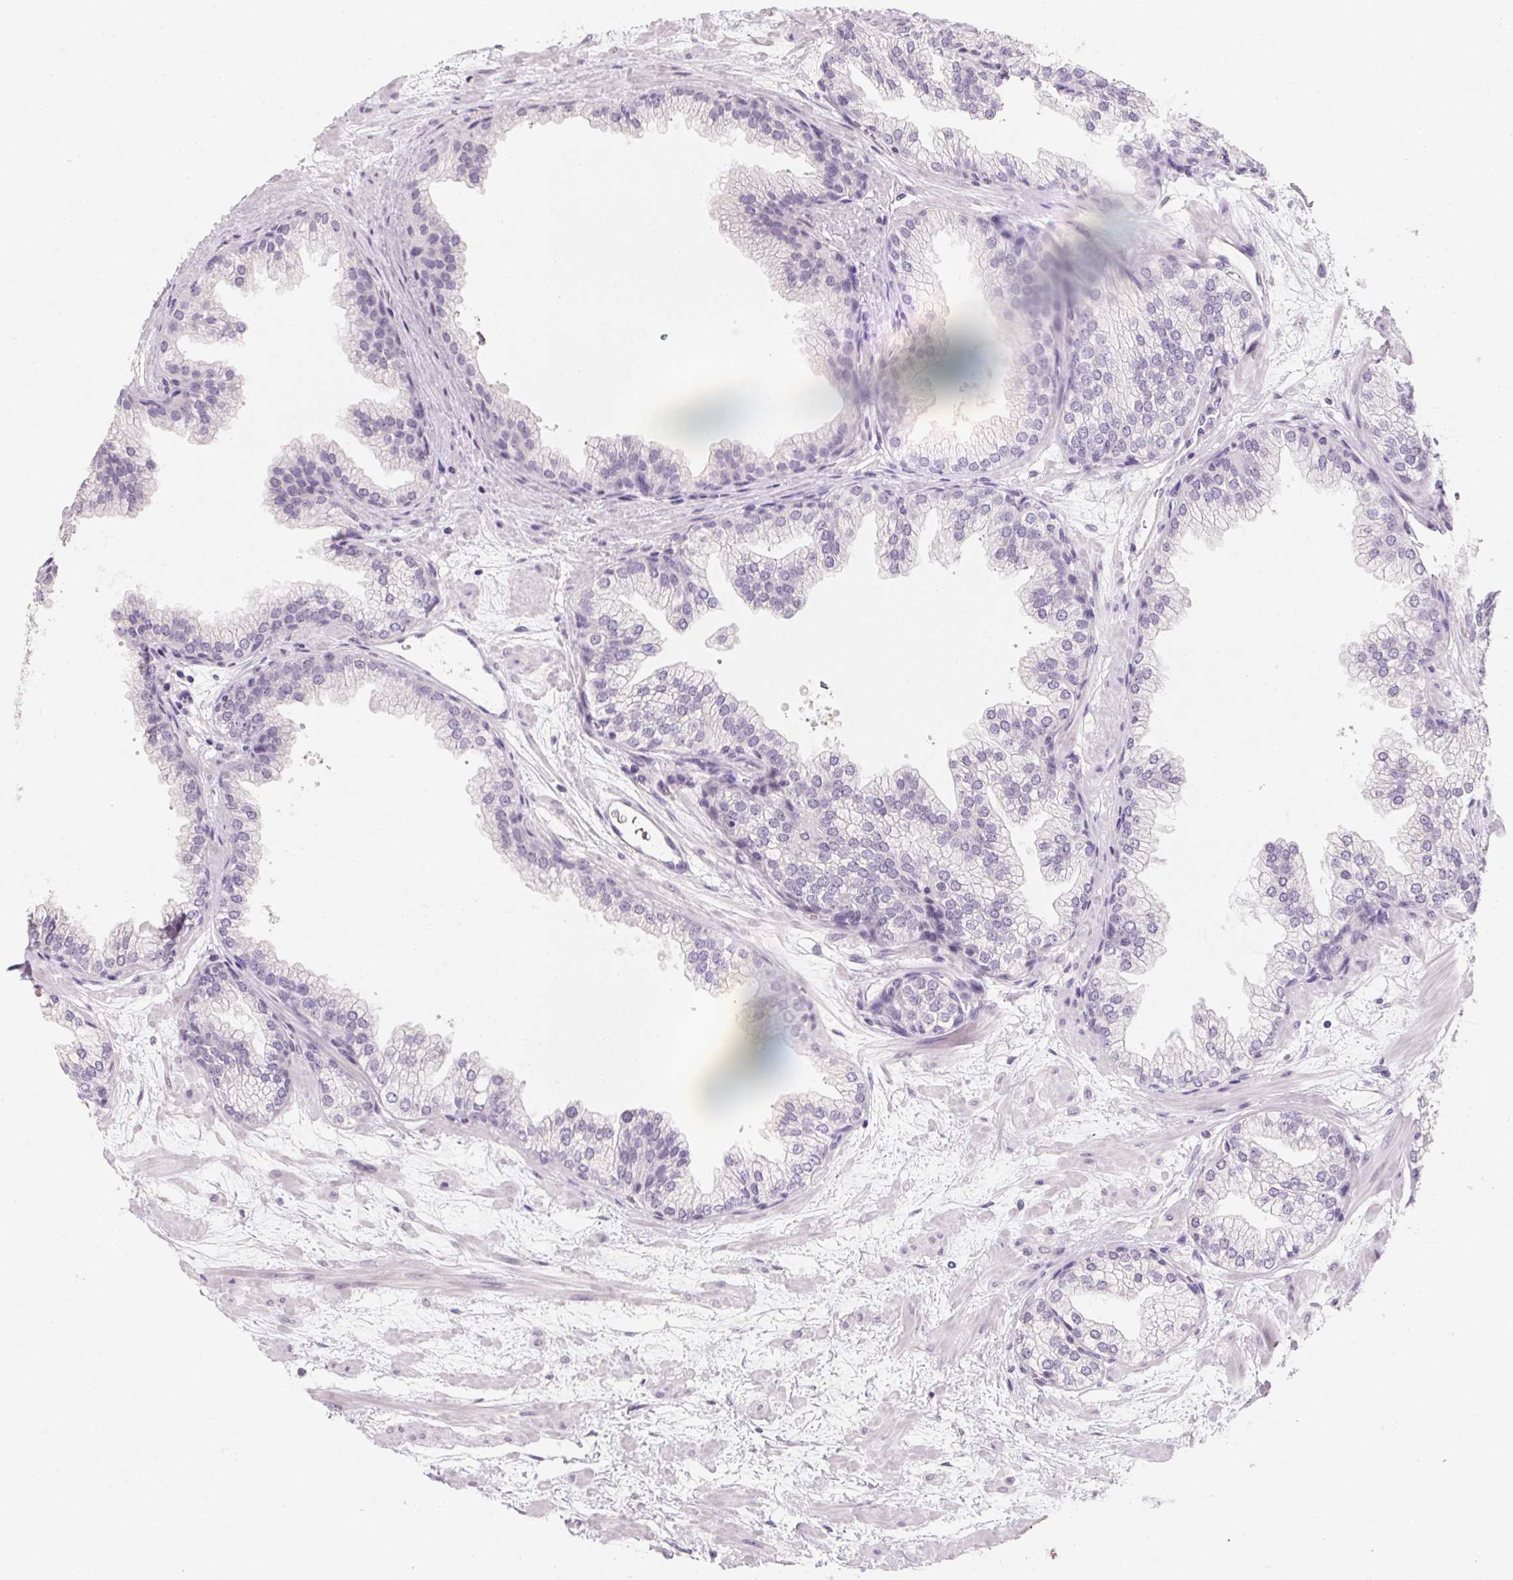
{"staining": {"intensity": "negative", "quantity": "none", "location": "none"}, "tissue": "prostate", "cell_type": "Glandular cells", "image_type": "normal", "snomed": [{"axis": "morphology", "description": "Normal tissue, NOS"}, {"axis": "topography", "description": "Prostate"}], "caption": "DAB immunohistochemical staining of benign human prostate reveals no significant staining in glandular cells. (DAB immunohistochemistry (IHC), high magnification).", "gene": "CAPZA3", "patient": {"sex": "male", "age": 37}}